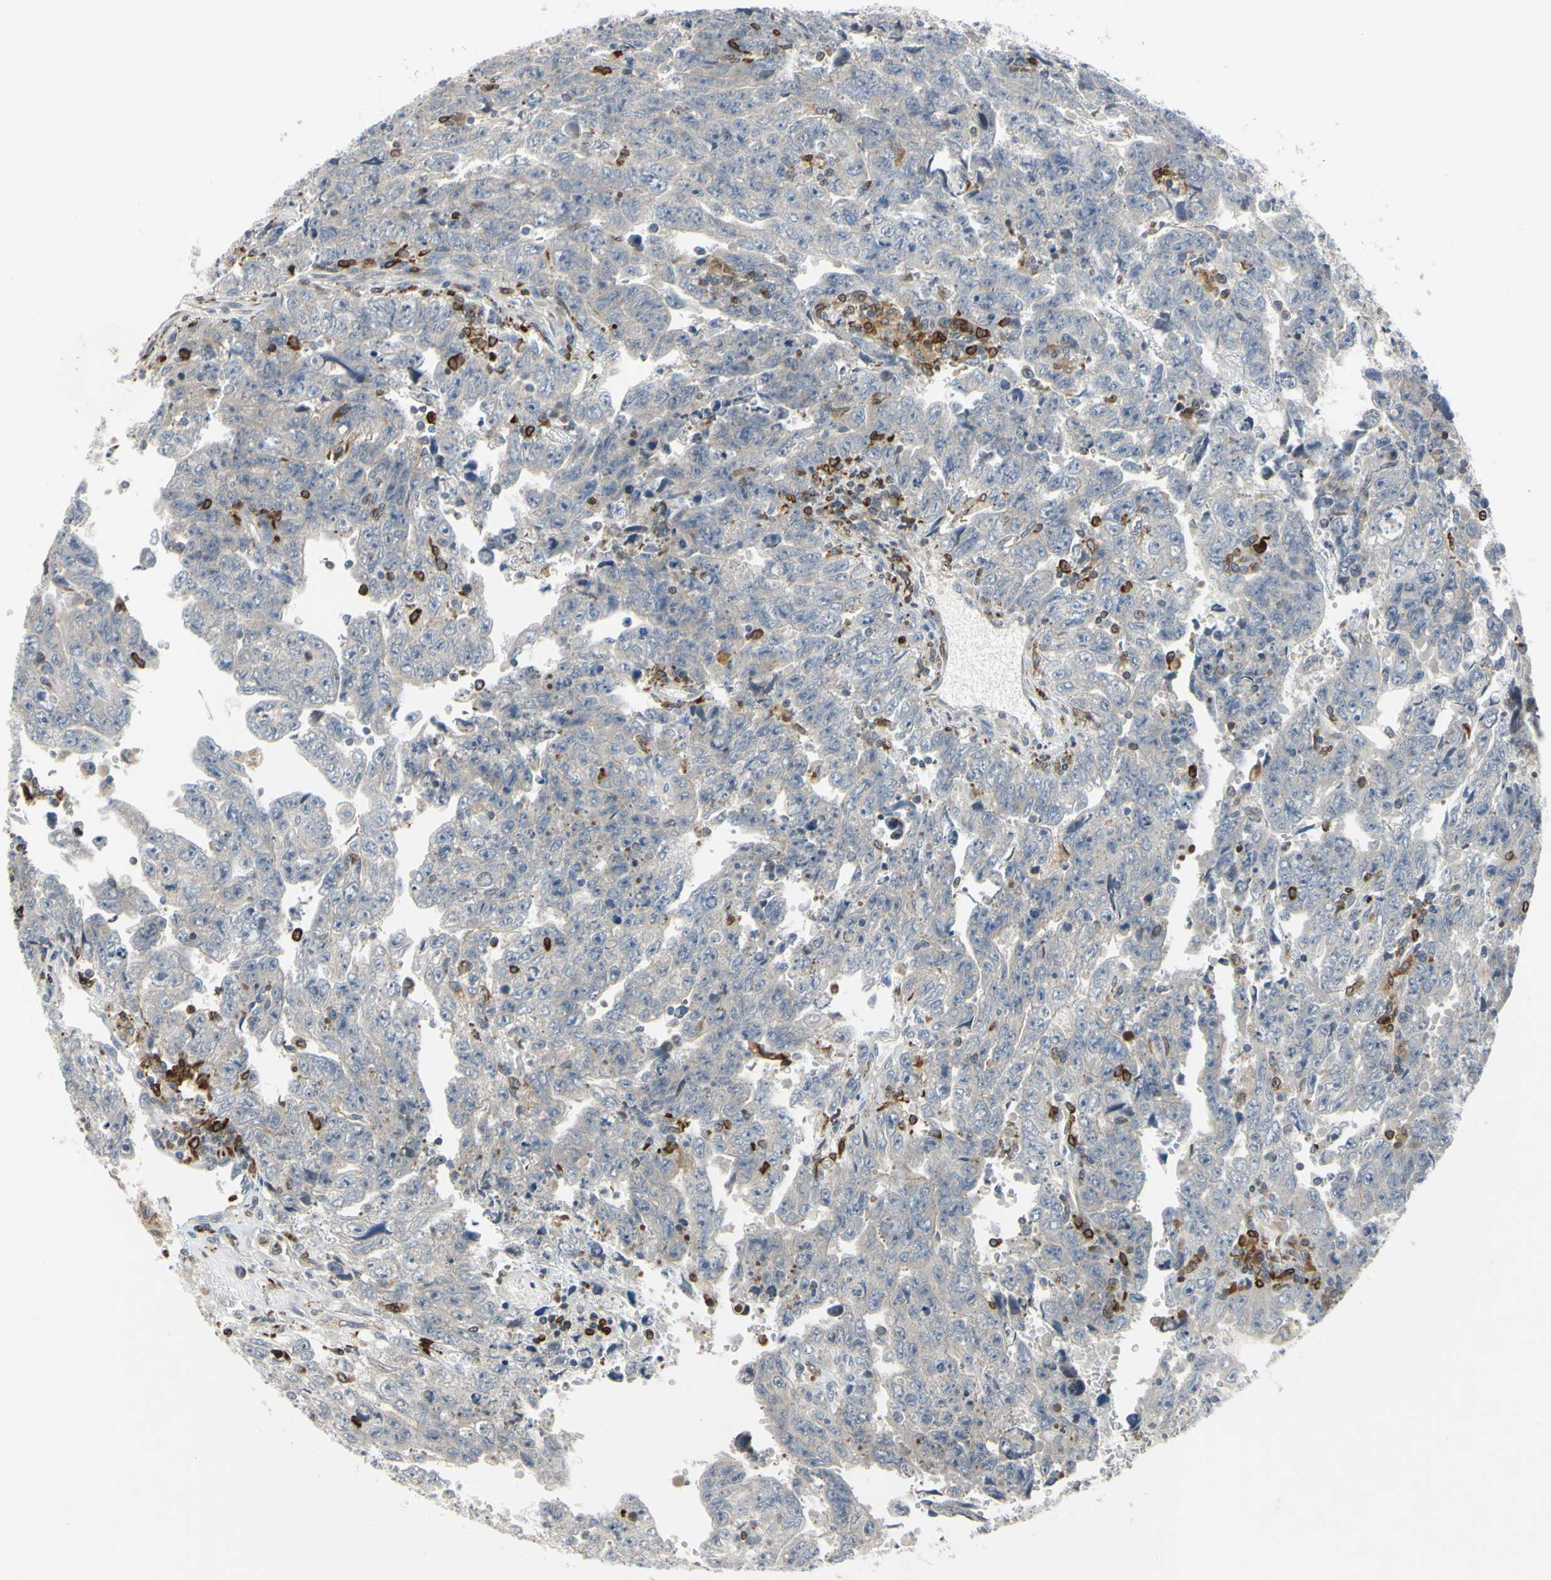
{"staining": {"intensity": "weak", "quantity": ">75%", "location": "cytoplasmic/membranous"}, "tissue": "testis cancer", "cell_type": "Tumor cells", "image_type": "cancer", "snomed": [{"axis": "morphology", "description": "Carcinoma, Embryonal, NOS"}, {"axis": "topography", "description": "Testis"}], "caption": "The micrograph displays a brown stain indicating the presence of a protein in the cytoplasmic/membranous of tumor cells in embryonal carcinoma (testis).", "gene": "PLXNA2", "patient": {"sex": "male", "age": 28}}